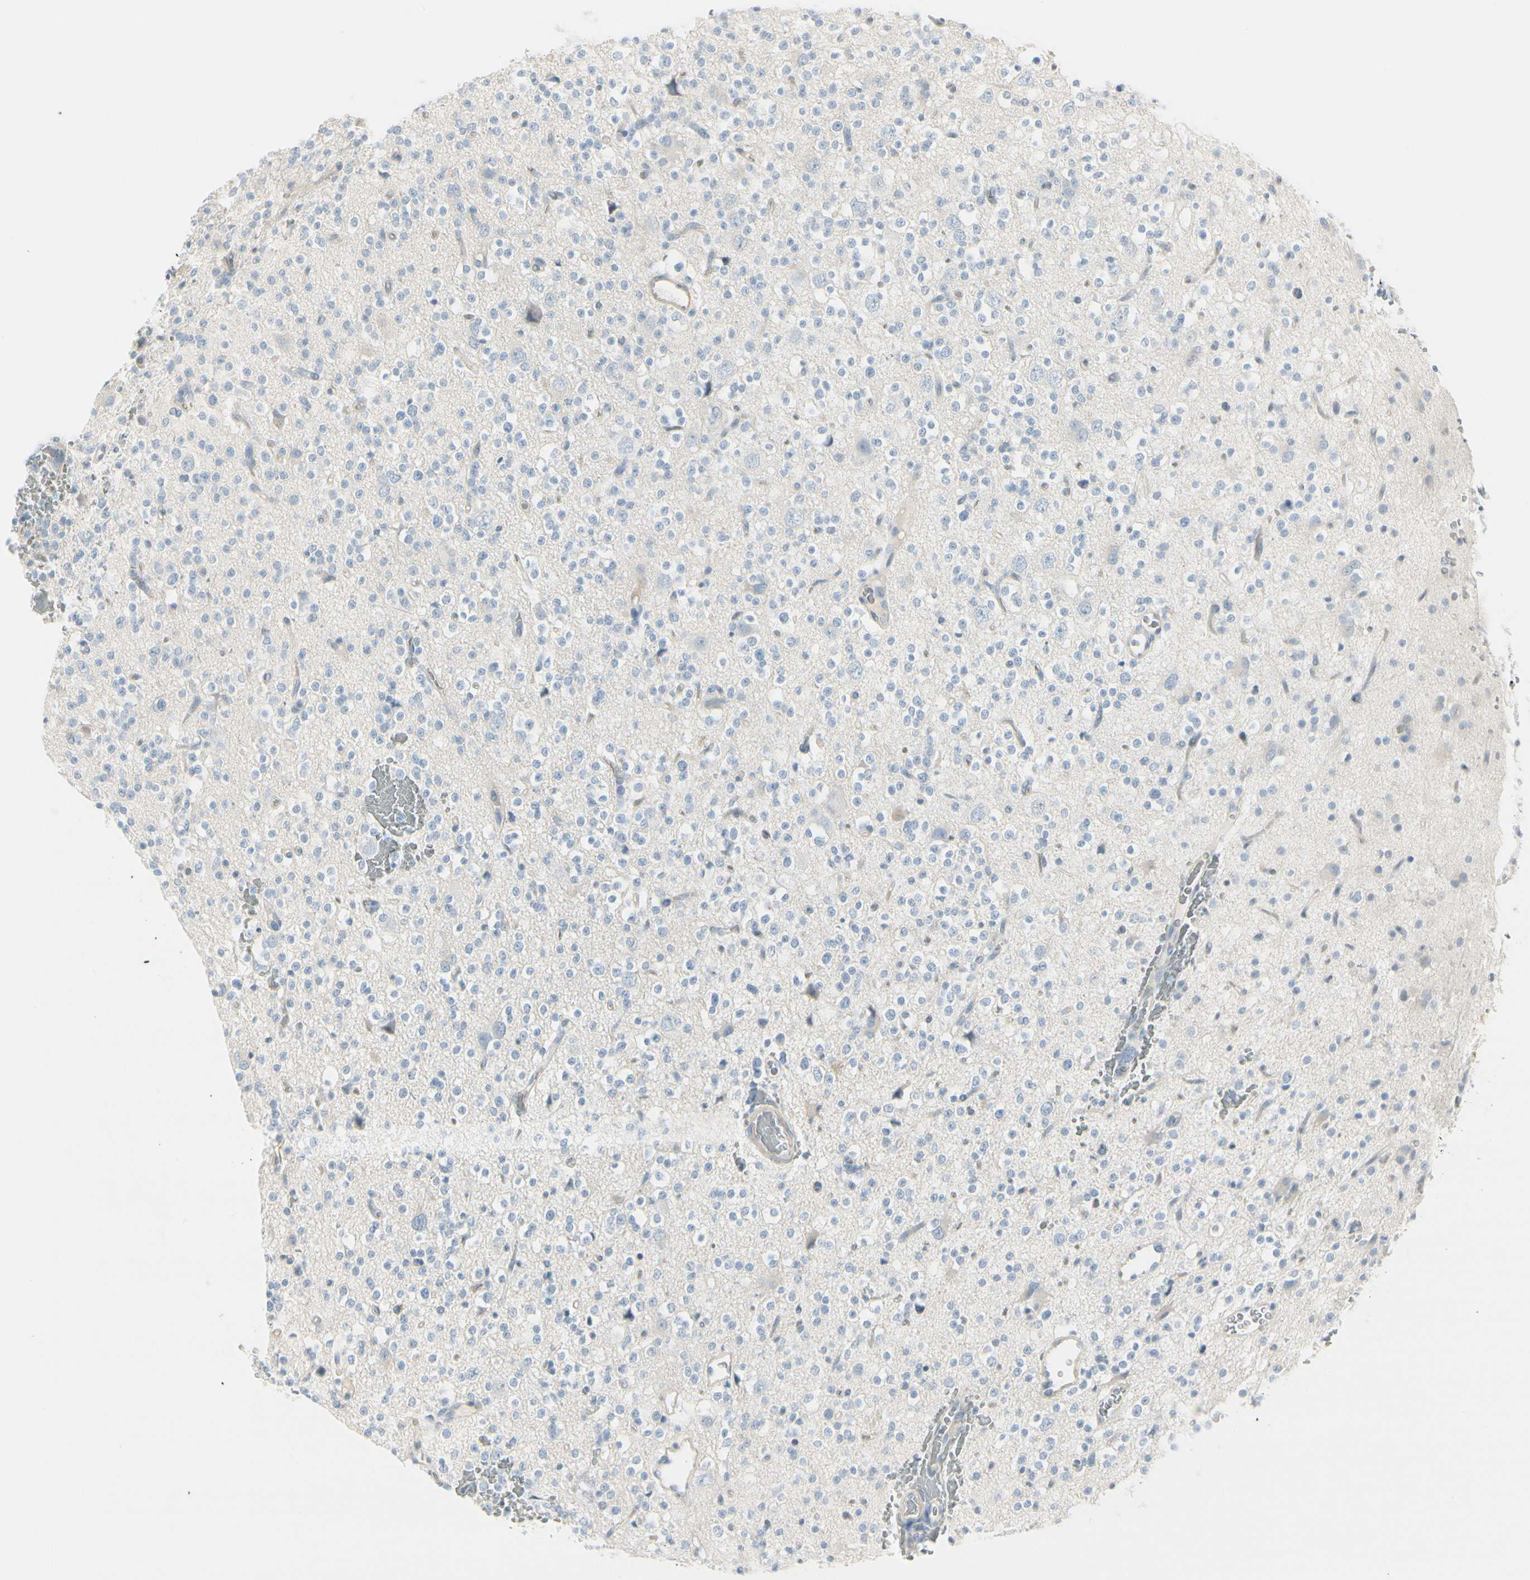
{"staining": {"intensity": "negative", "quantity": "none", "location": "none"}, "tissue": "glioma", "cell_type": "Tumor cells", "image_type": "cancer", "snomed": [{"axis": "morphology", "description": "Glioma, malignant, High grade"}, {"axis": "topography", "description": "Brain"}], "caption": "Immunohistochemistry micrograph of glioma stained for a protein (brown), which exhibits no positivity in tumor cells. (DAB immunohistochemistry (IHC) visualized using brightfield microscopy, high magnification).", "gene": "CDHR5", "patient": {"sex": "male", "age": 47}}